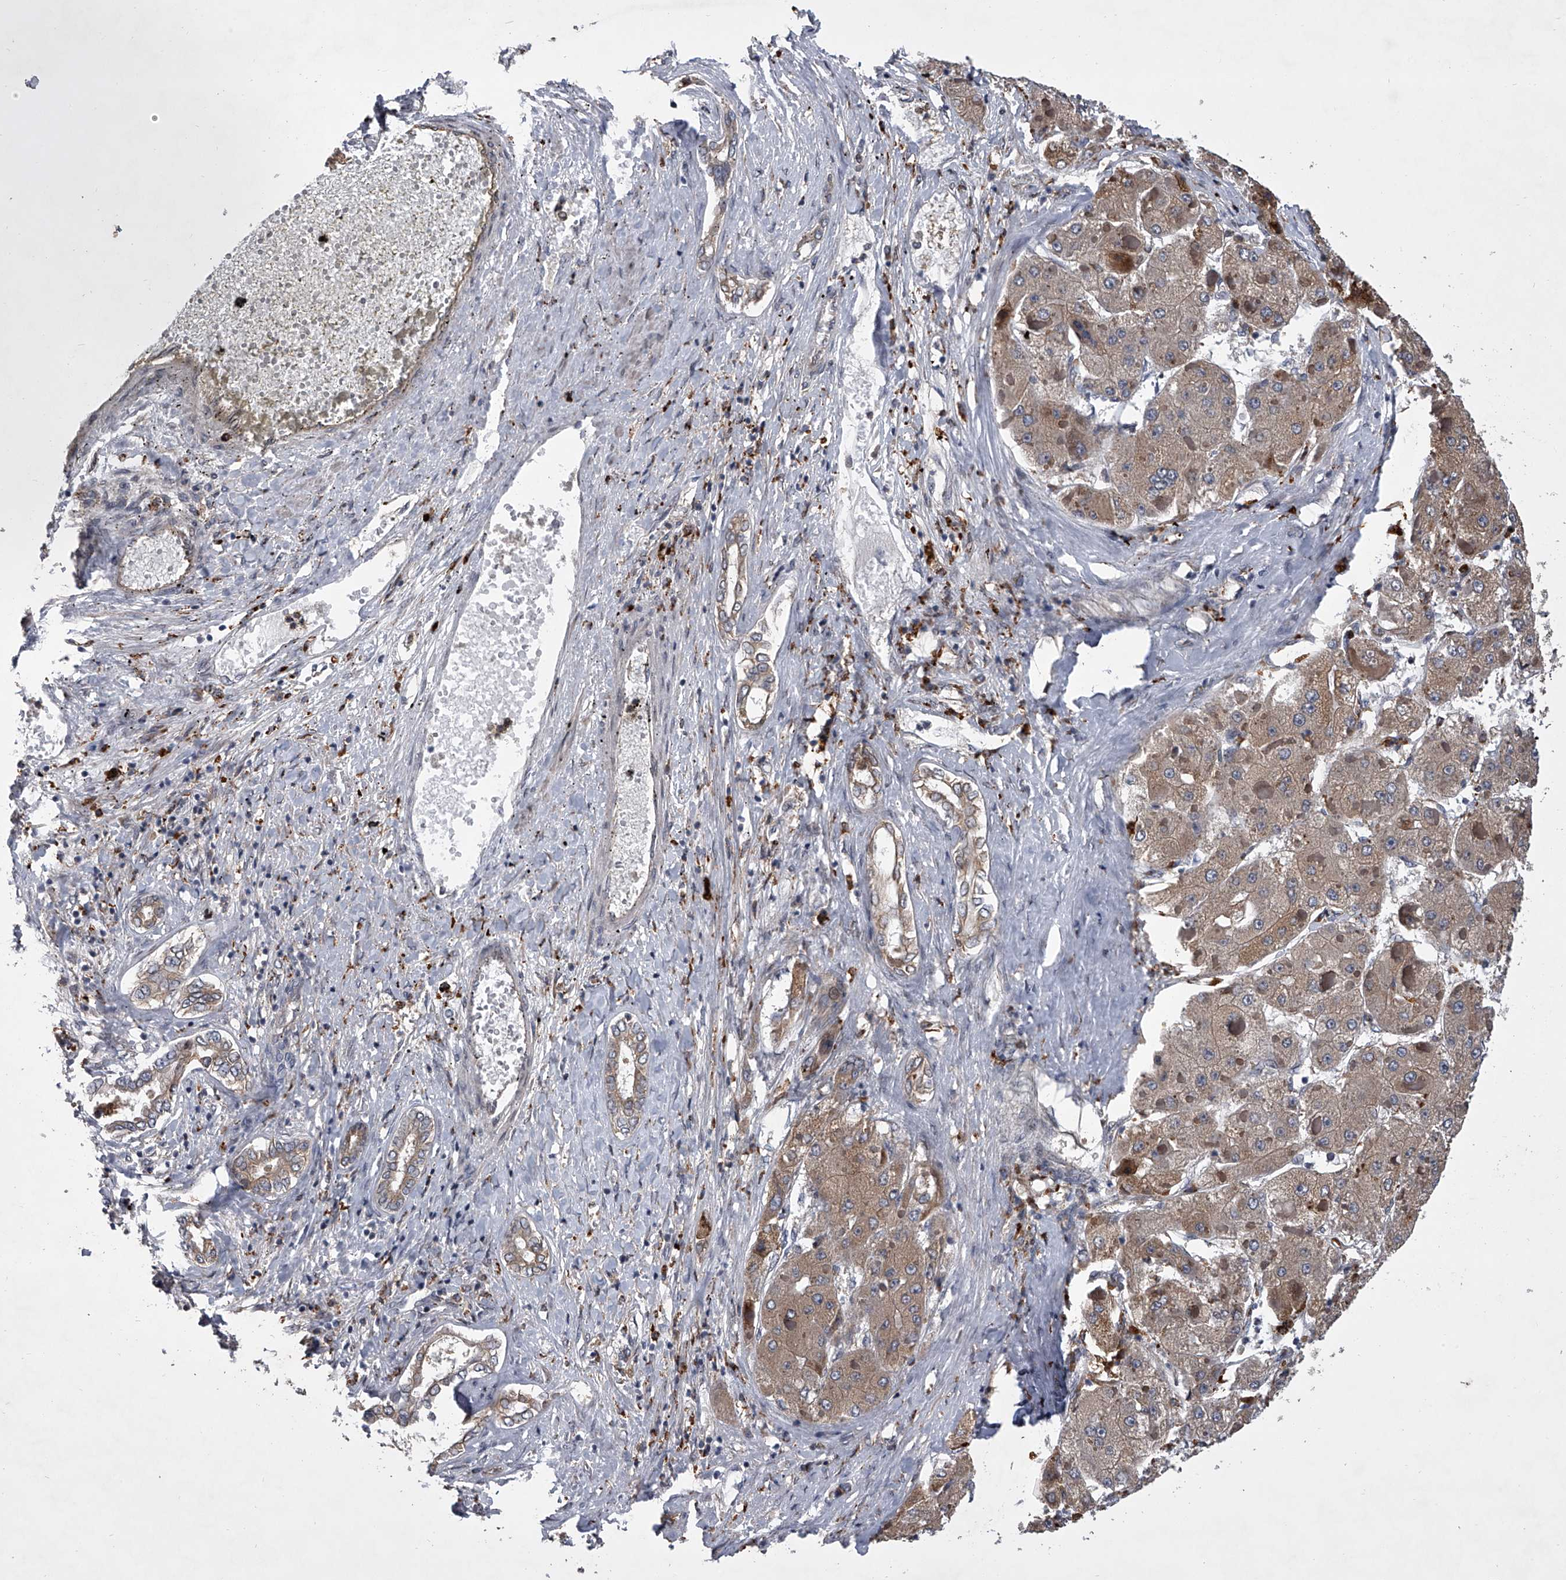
{"staining": {"intensity": "weak", "quantity": ">75%", "location": "cytoplasmic/membranous"}, "tissue": "liver cancer", "cell_type": "Tumor cells", "image_type": "cancer", "snomed": [{"axis": "morphology", "description": "Carcinoma, Hepatocellular, NOS"}, {"axis": "topography", "description": "Liver"}], "caption": "This is a photomicrograph of immunohistochemistry staining of liver cancer (hepatocellular carcinoma), which shows weak staining in the cytoplasmic/membranous of tumor cells.", "gene": "TRIM8", "patient": {"sex": "female", "age": 73}}